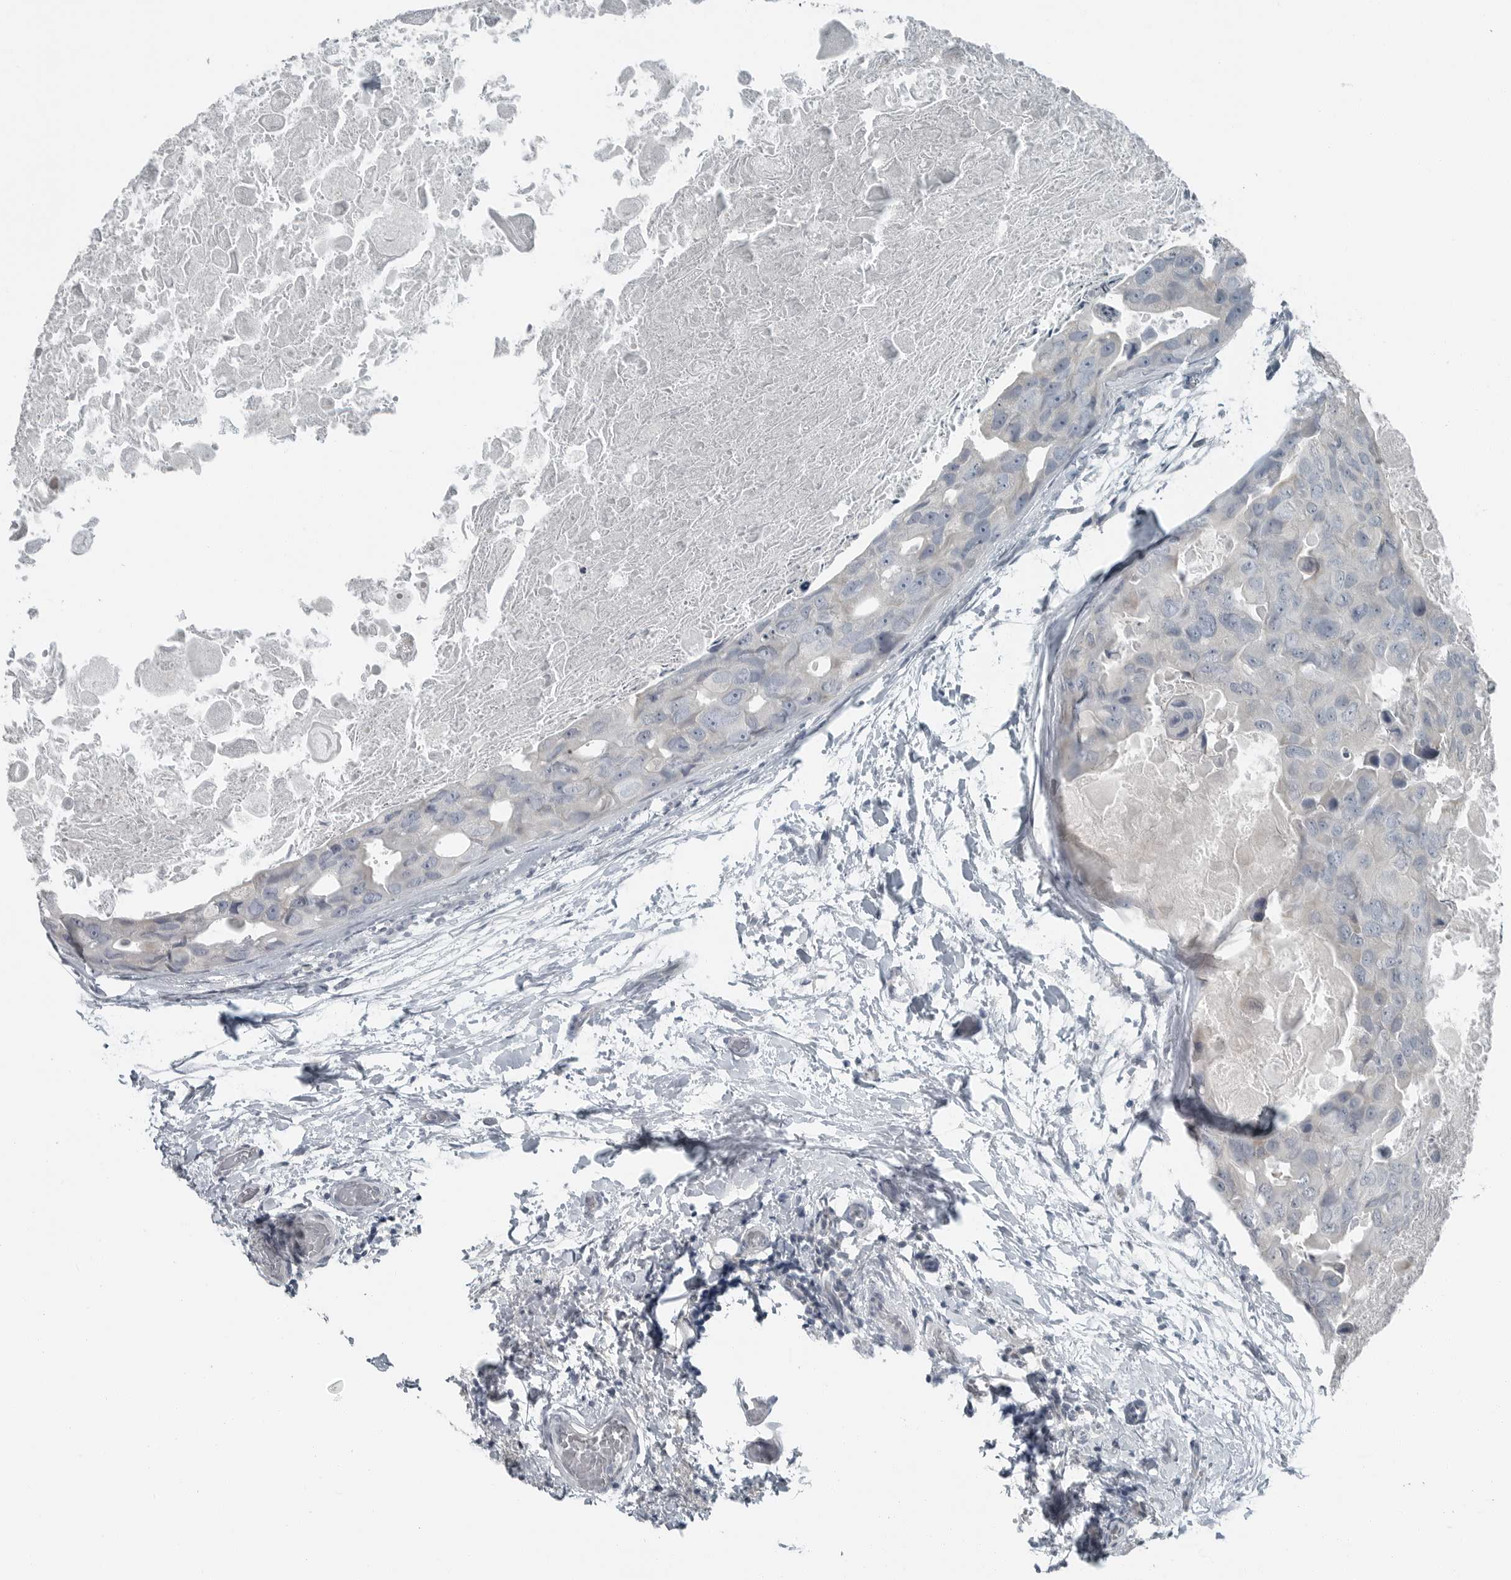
{"staining": {"intensity": "negative", "quantity": "none", "location": "none"}, "tissue": "breast cancer", "cell_type": "Tumor cells", "image_type": "cancer", "snomed": [{"axis": "morphology", "description": "Duct carcinoma"}, {"axis": "topography", "description": "Breast"}], "caption": "This is an immunohistochemistry image of breast infiltrating ductal carcinoma. There is no positivity in tumor cells.", "gene": "KYAT1", "patient": {"sex": "female", "age": 62}}